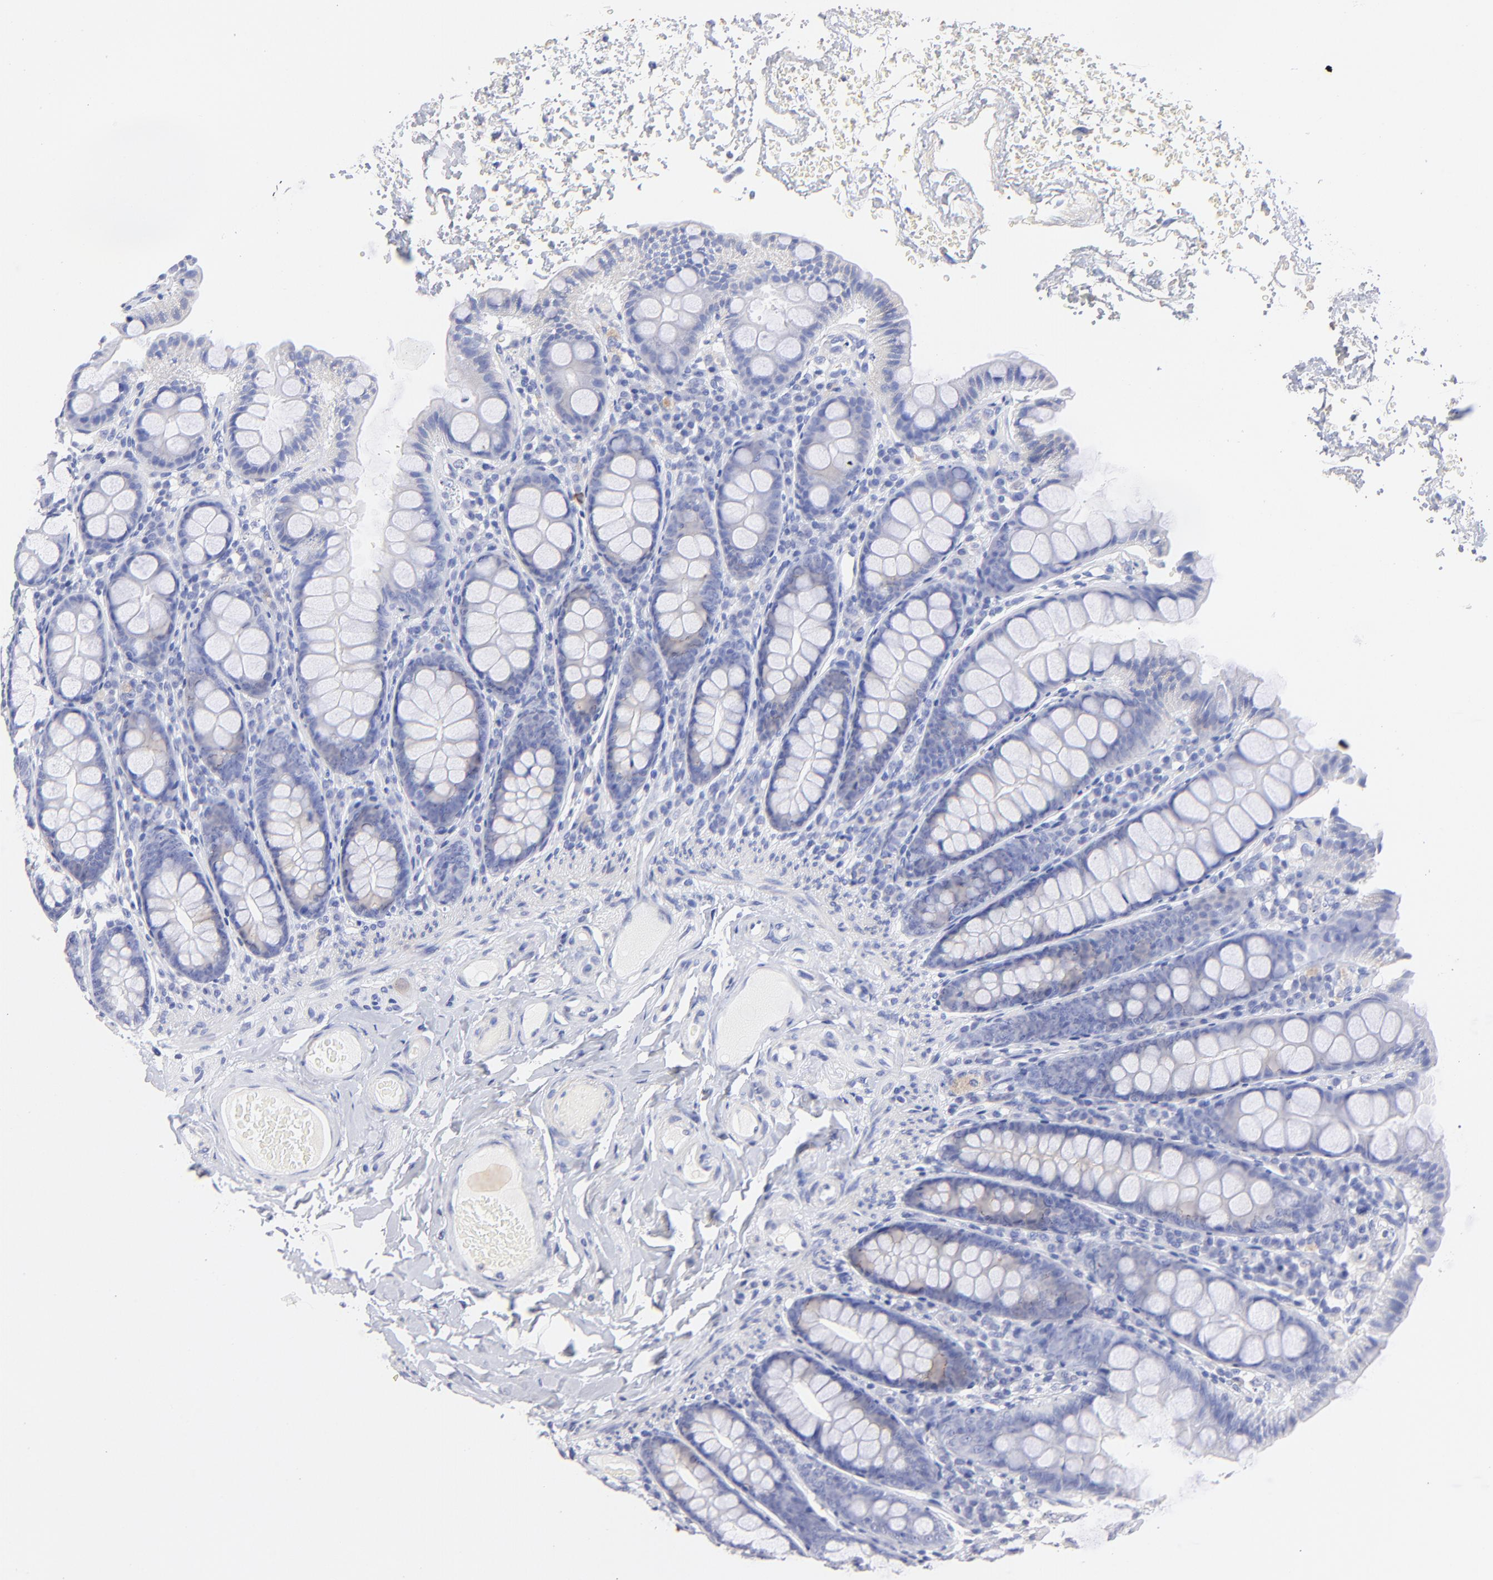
{"staining": {"intensity": "negative", "quantity": "none", "location": "none"}, "tissue": "colon", "cell_type": "Endothelial cells", "image_type": "normal", "snomed": [{"axis": "morphology", "description": "Normal tissue, NOS"}, {"axis": "topography", "description": "Colon"}], "caption": "This photomicrograph is of unremarkable colon stained with immunohistochemistry (IHC) to label a protein in brown with the nuclei are counter-stained blue. There is no staining in endothelial cells.", "gene": "HORMAD2", "patient": {"sex": "female", "age": 61}}